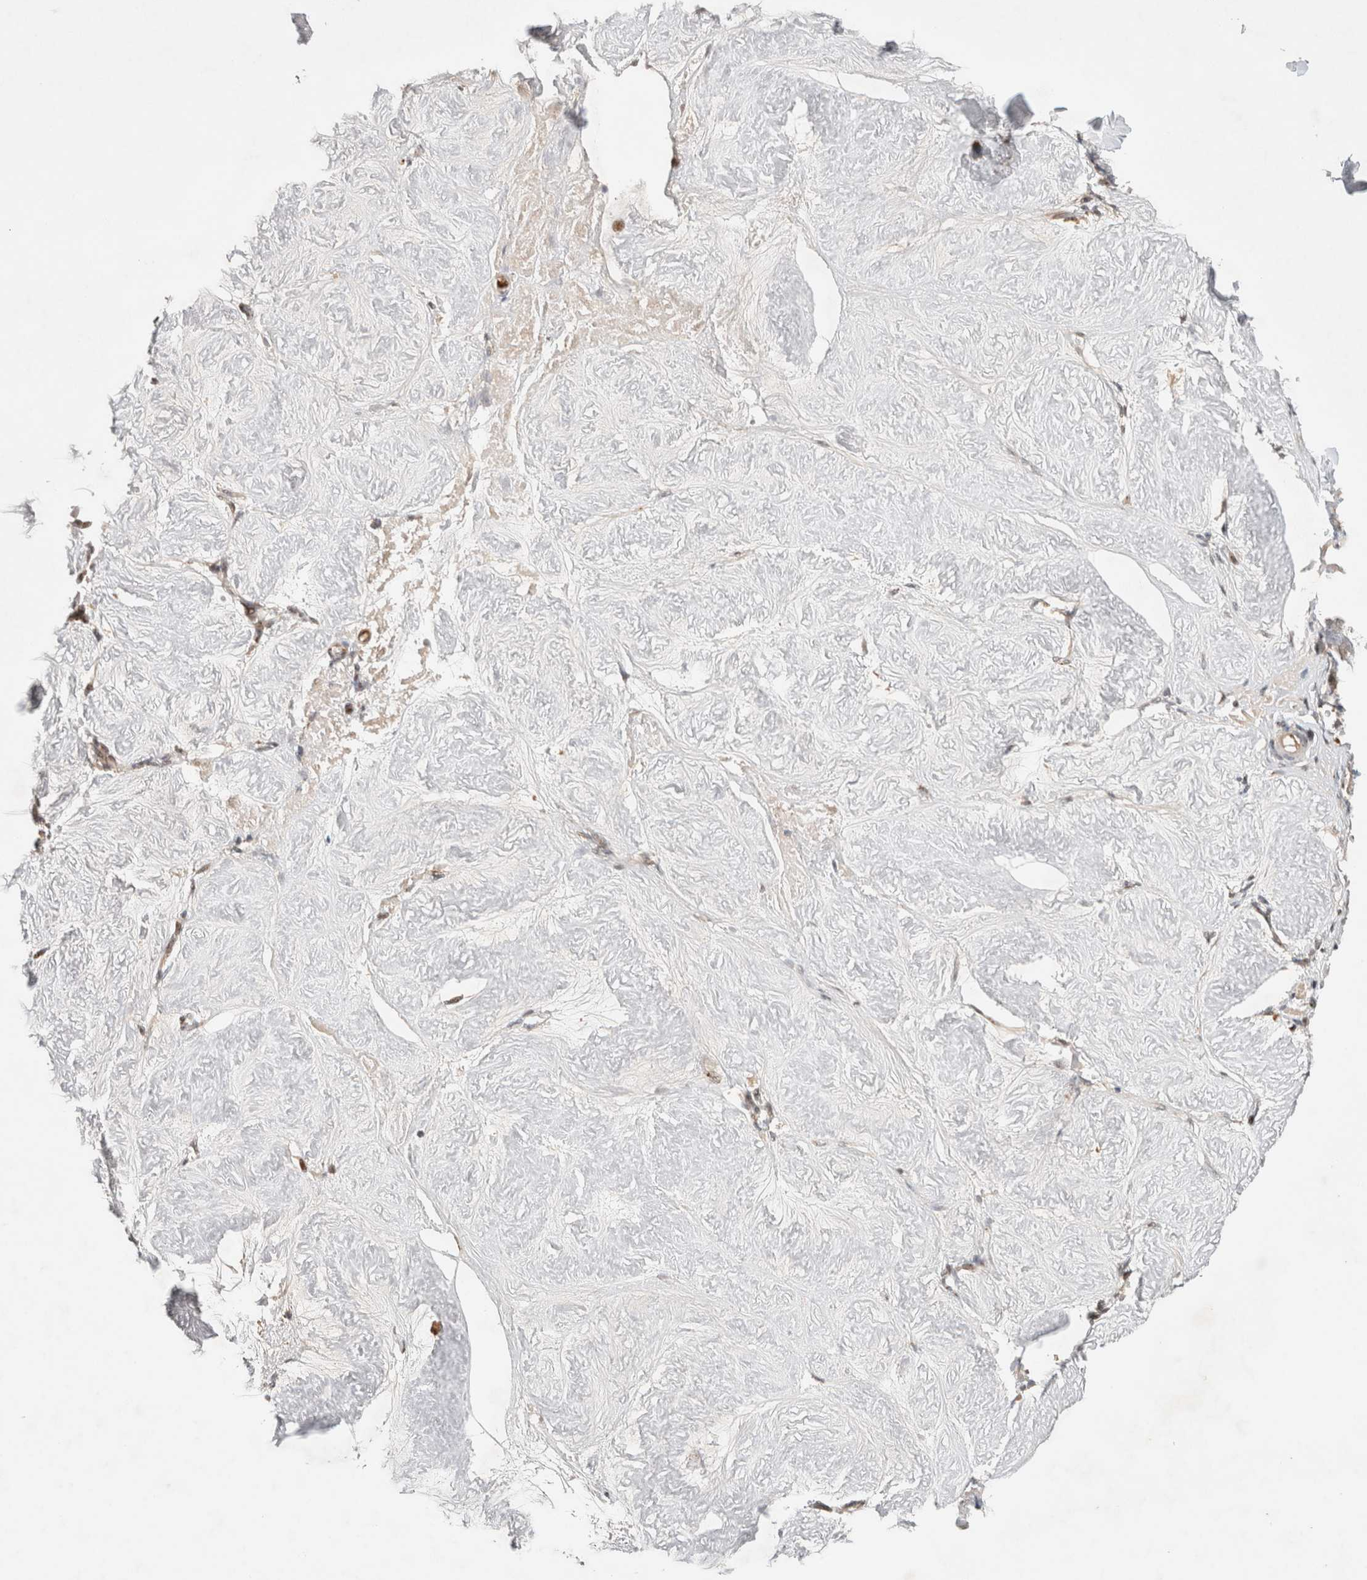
{"staining": {"intensity": "strong", "quantity": ">75%", "location": "cytoplasmic/membranous,nuclear"}, "tissue": "adipose tissue", "cell_type": "Adipocytes", "image_type": "normal", "snomed": [{"axis": "morphology", "description": "Normal tissue, NOS"}, {"axis": "topography", "description": "Vascular tissue"}, {"axis": "topography", "description": "Fallopian tube"}, {"axis": "topography", "description": "Ovary"}], "caption": "Human adipose tissue stained for a protein (brown) reveals strong cytoplasmic/membranous,nuclear positive staining in approximately >75% of adipocytes.", "gene": "OTUD6B", "patient": {"sex": "female", "age": 67}}